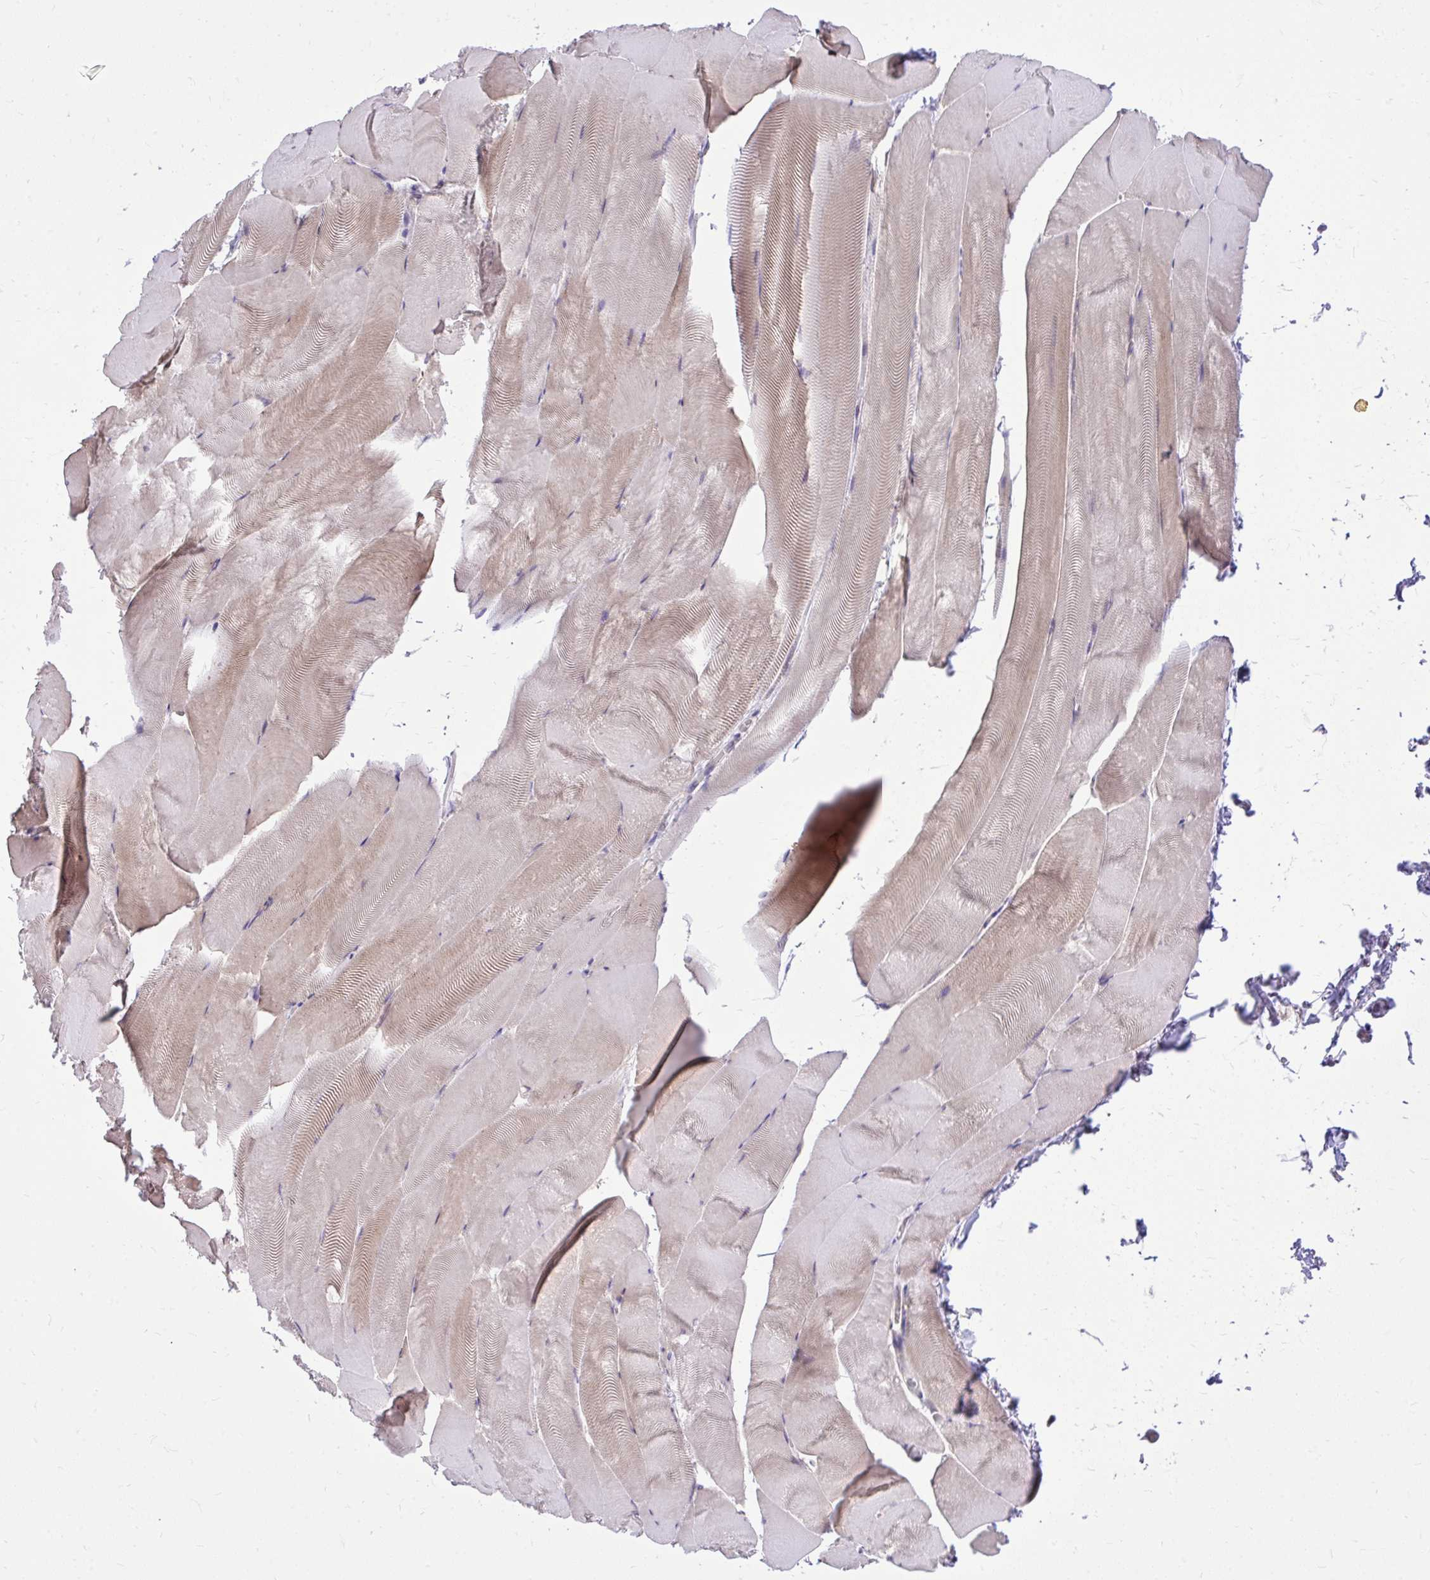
{"staining": {"intensity": "weak", "quantity": "<25%", "location": "cytoplasmic/membranous"}, "tissue": "skeletal muscle", "cell_type": "Myocytes", "image_type": "normal", "snomed": [{"axis": "morphology", "description": "Normal tissue, NOS"}, {"axis": "topography", "description": "Skeletal muscle"}], "caption": "Benign skeletal muscle was stained to show a protein in brown. There is no significant expression in myocytes.", "gene": "CEACAM18", "patient": {"sex": "female", "age": 64}}